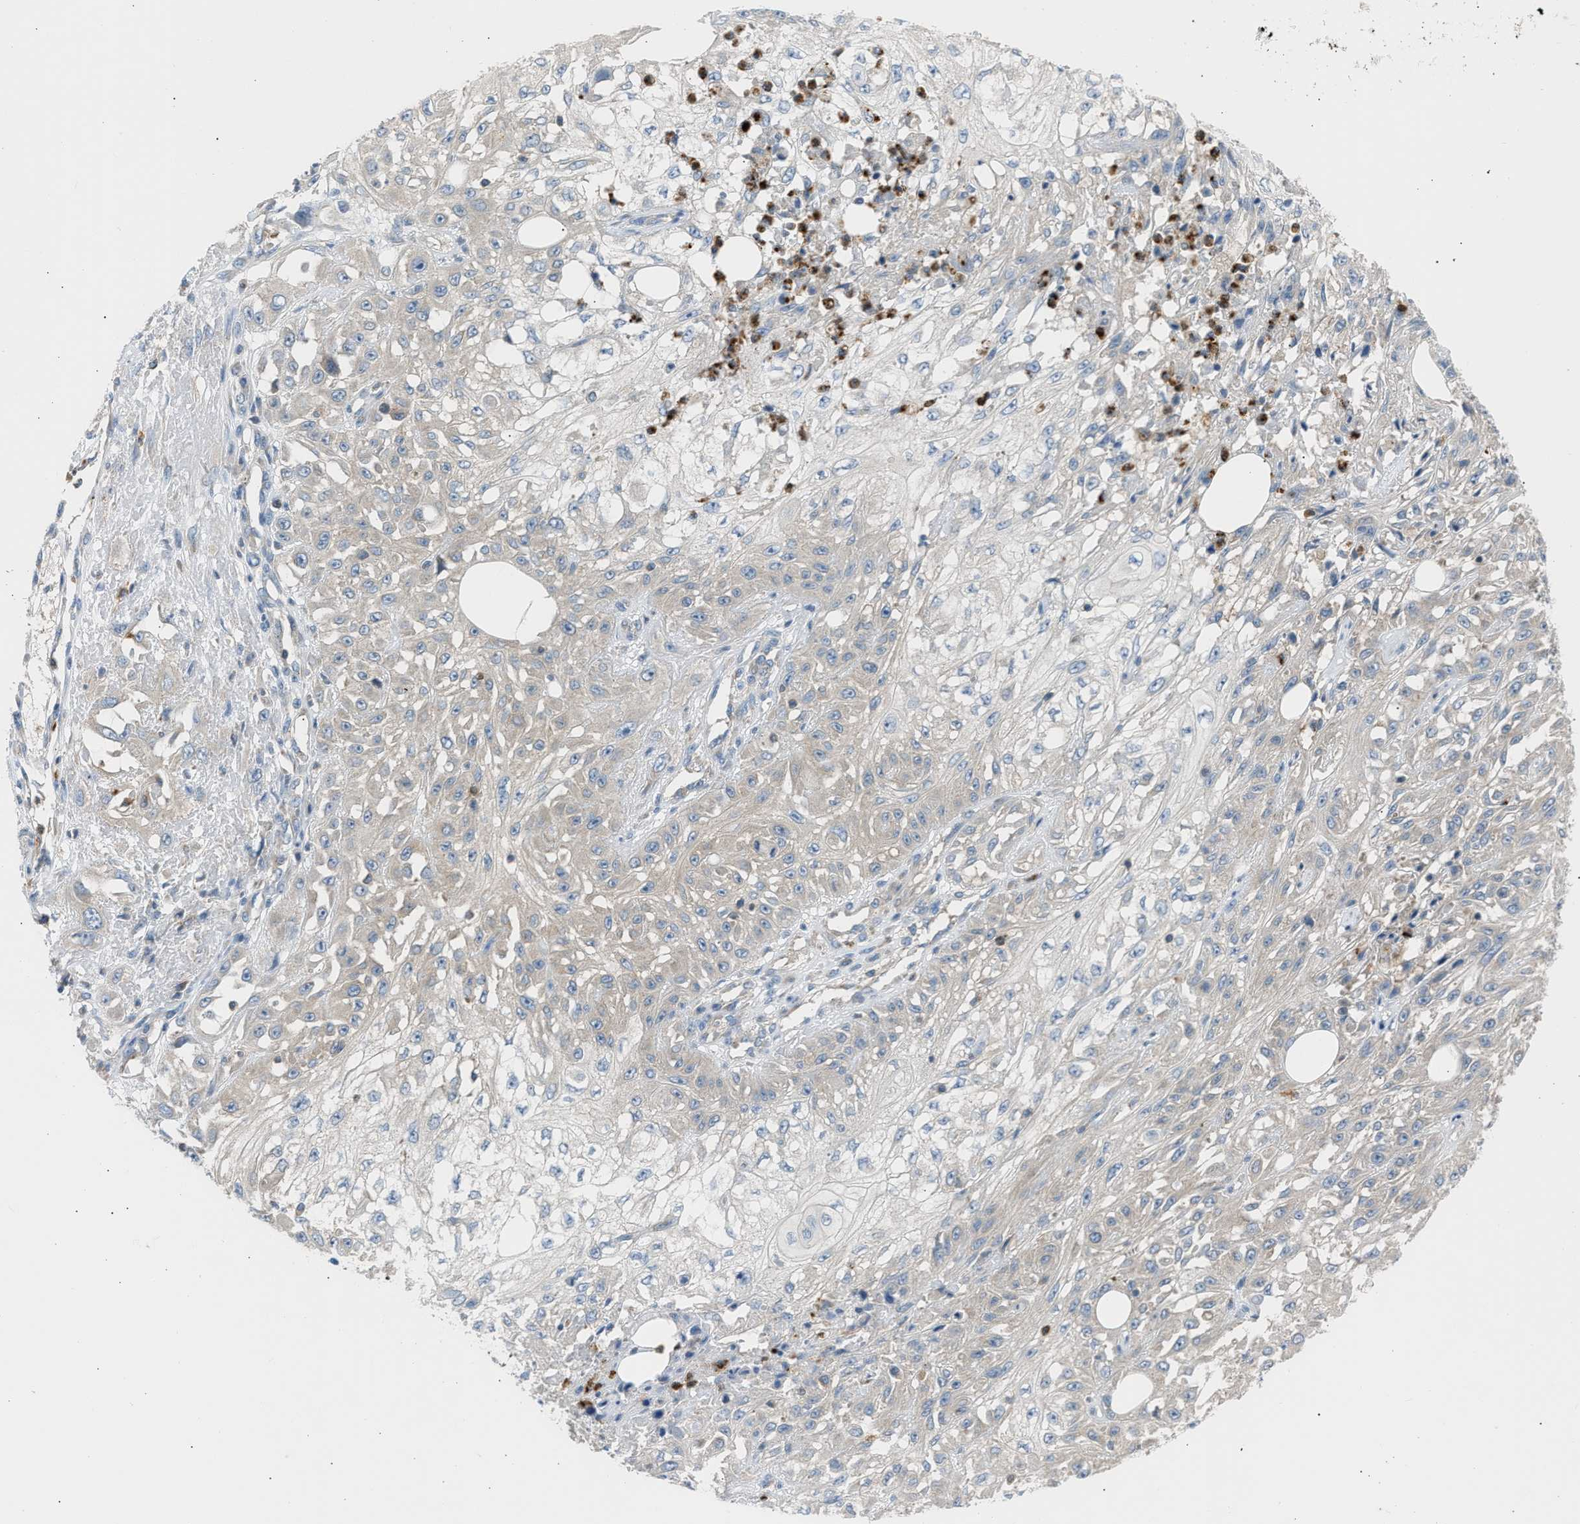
{"staining": {"intensity": "negative", "quantity": "none", "location": "none"}, "tissue": "skin cancer", "cell_type": "Tumor cells", "image_type": "cancer", "snomed": [{"axis": "morphology", "description": "Squamous cell carcinoma, NOS"}, {"axis": "morphology", "description": "Squamous cell carcinoma, metastatic, NOS"}, {"axis": "topography", "description": "Skin"}, {"axis": "topography", "description": "Lymph node"}], "caption": "An immunohistochemistry (IHC) micrograph of skin cancer (metastatic squamous cell carcinoma) is shown. There is no staining in tumor cells of skin cancer (metastatic squamous cell carcinoma).", "gene": "TRIM50", "patient": {"sex": "male", "age": 75}}